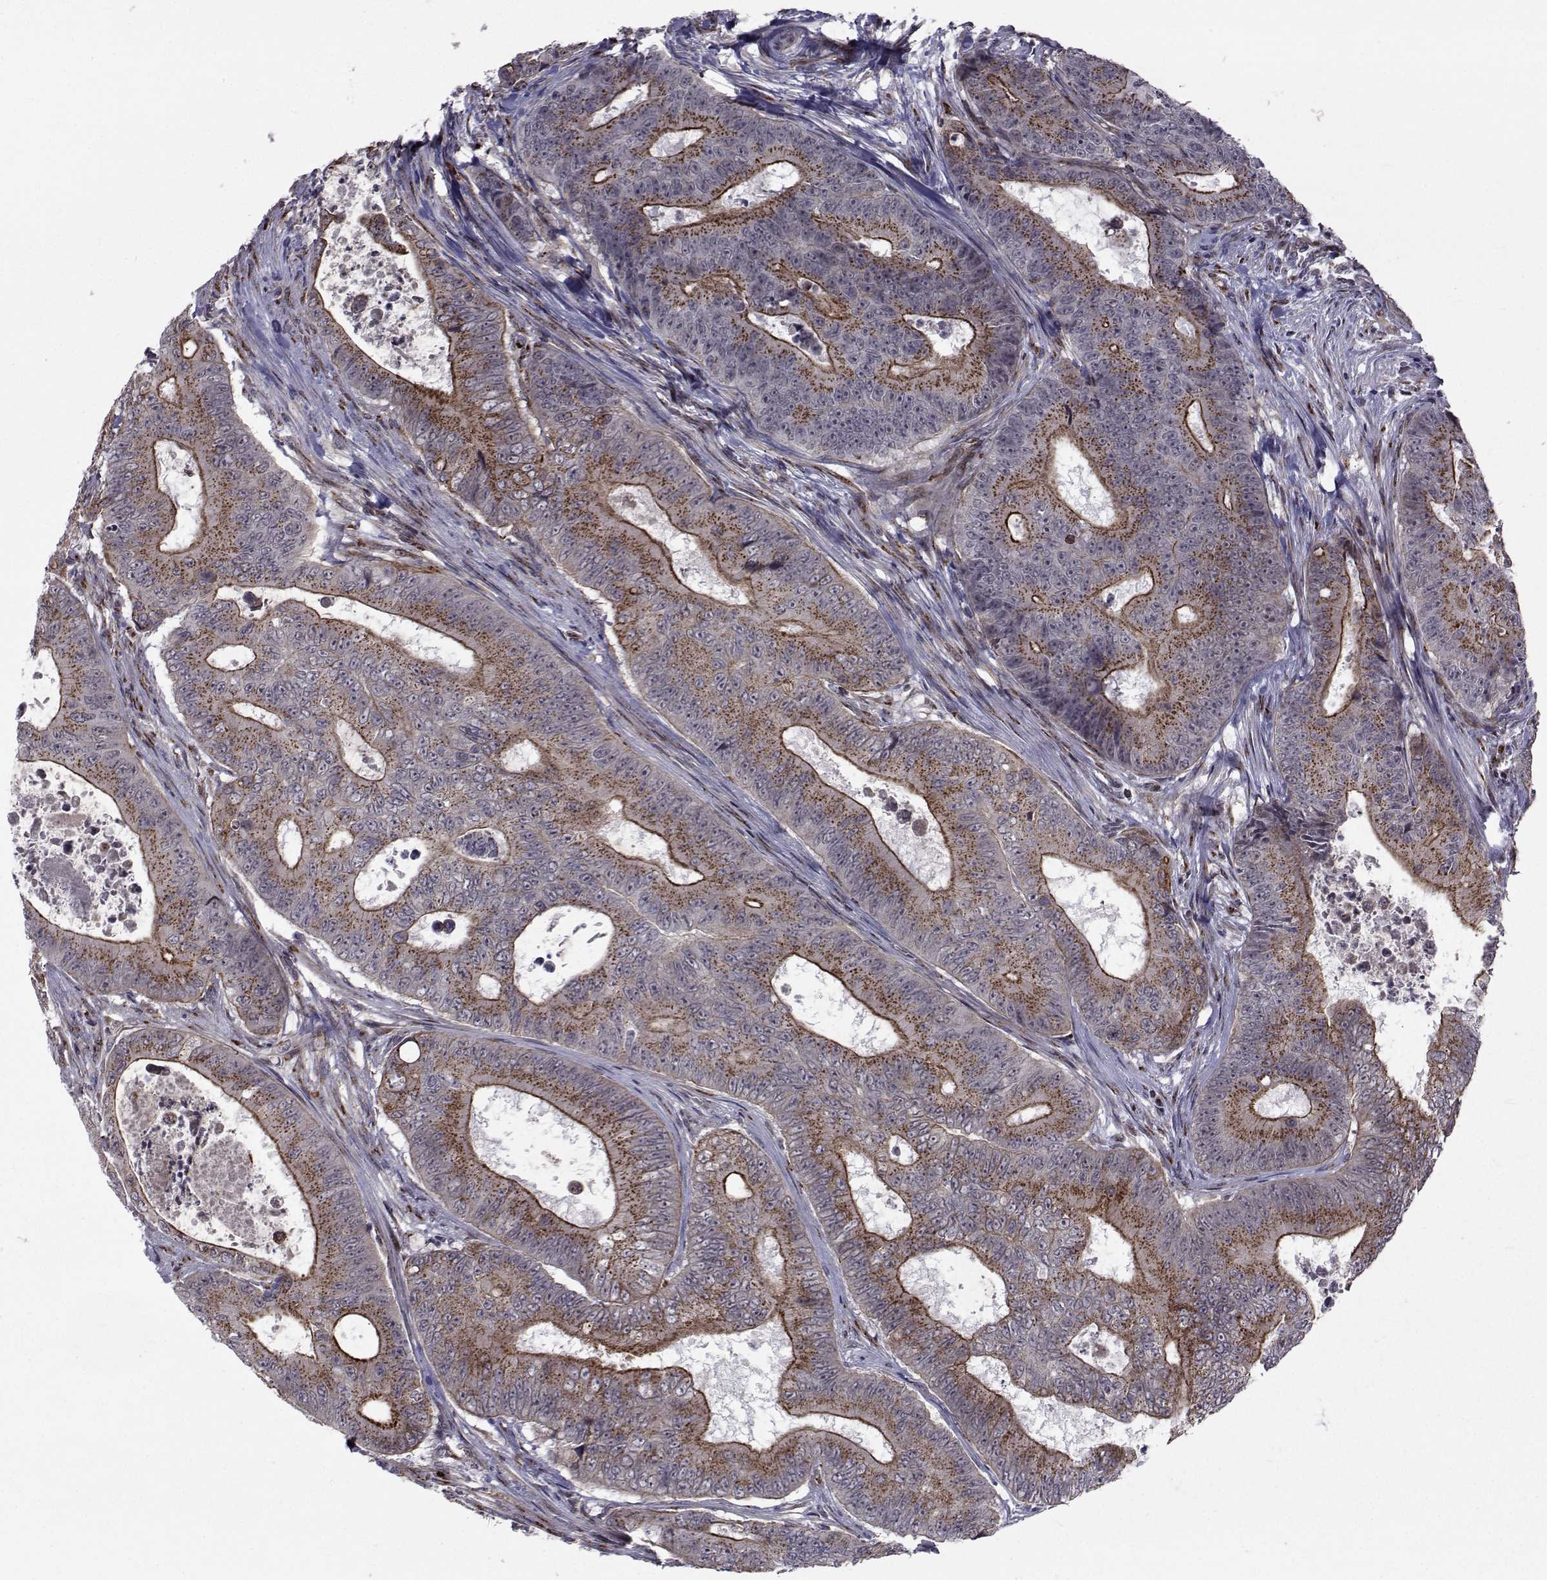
{"staining": {"intensity": "strong", "quantity": "25%-75%", "location": "cytoplasmic/membranous"}, "tissue": "colorectal cancer", "cell_type": "Tumor cells", "image_type": "cancer", "snomed": [{"axis": "morphology", "description": "Adenocarcinoma, NOS"}, {"axis": "topography", "description": "Colon"}], "caption": "Tumor cells demonstrate high levels of strong cytoplasmic/membranous expression in about 25%-75% of cells in human colorectal cancer (adenocarcinoma).", "gene": "ATP6V1C2", "patient": {"sex": "female", "age": 48}}